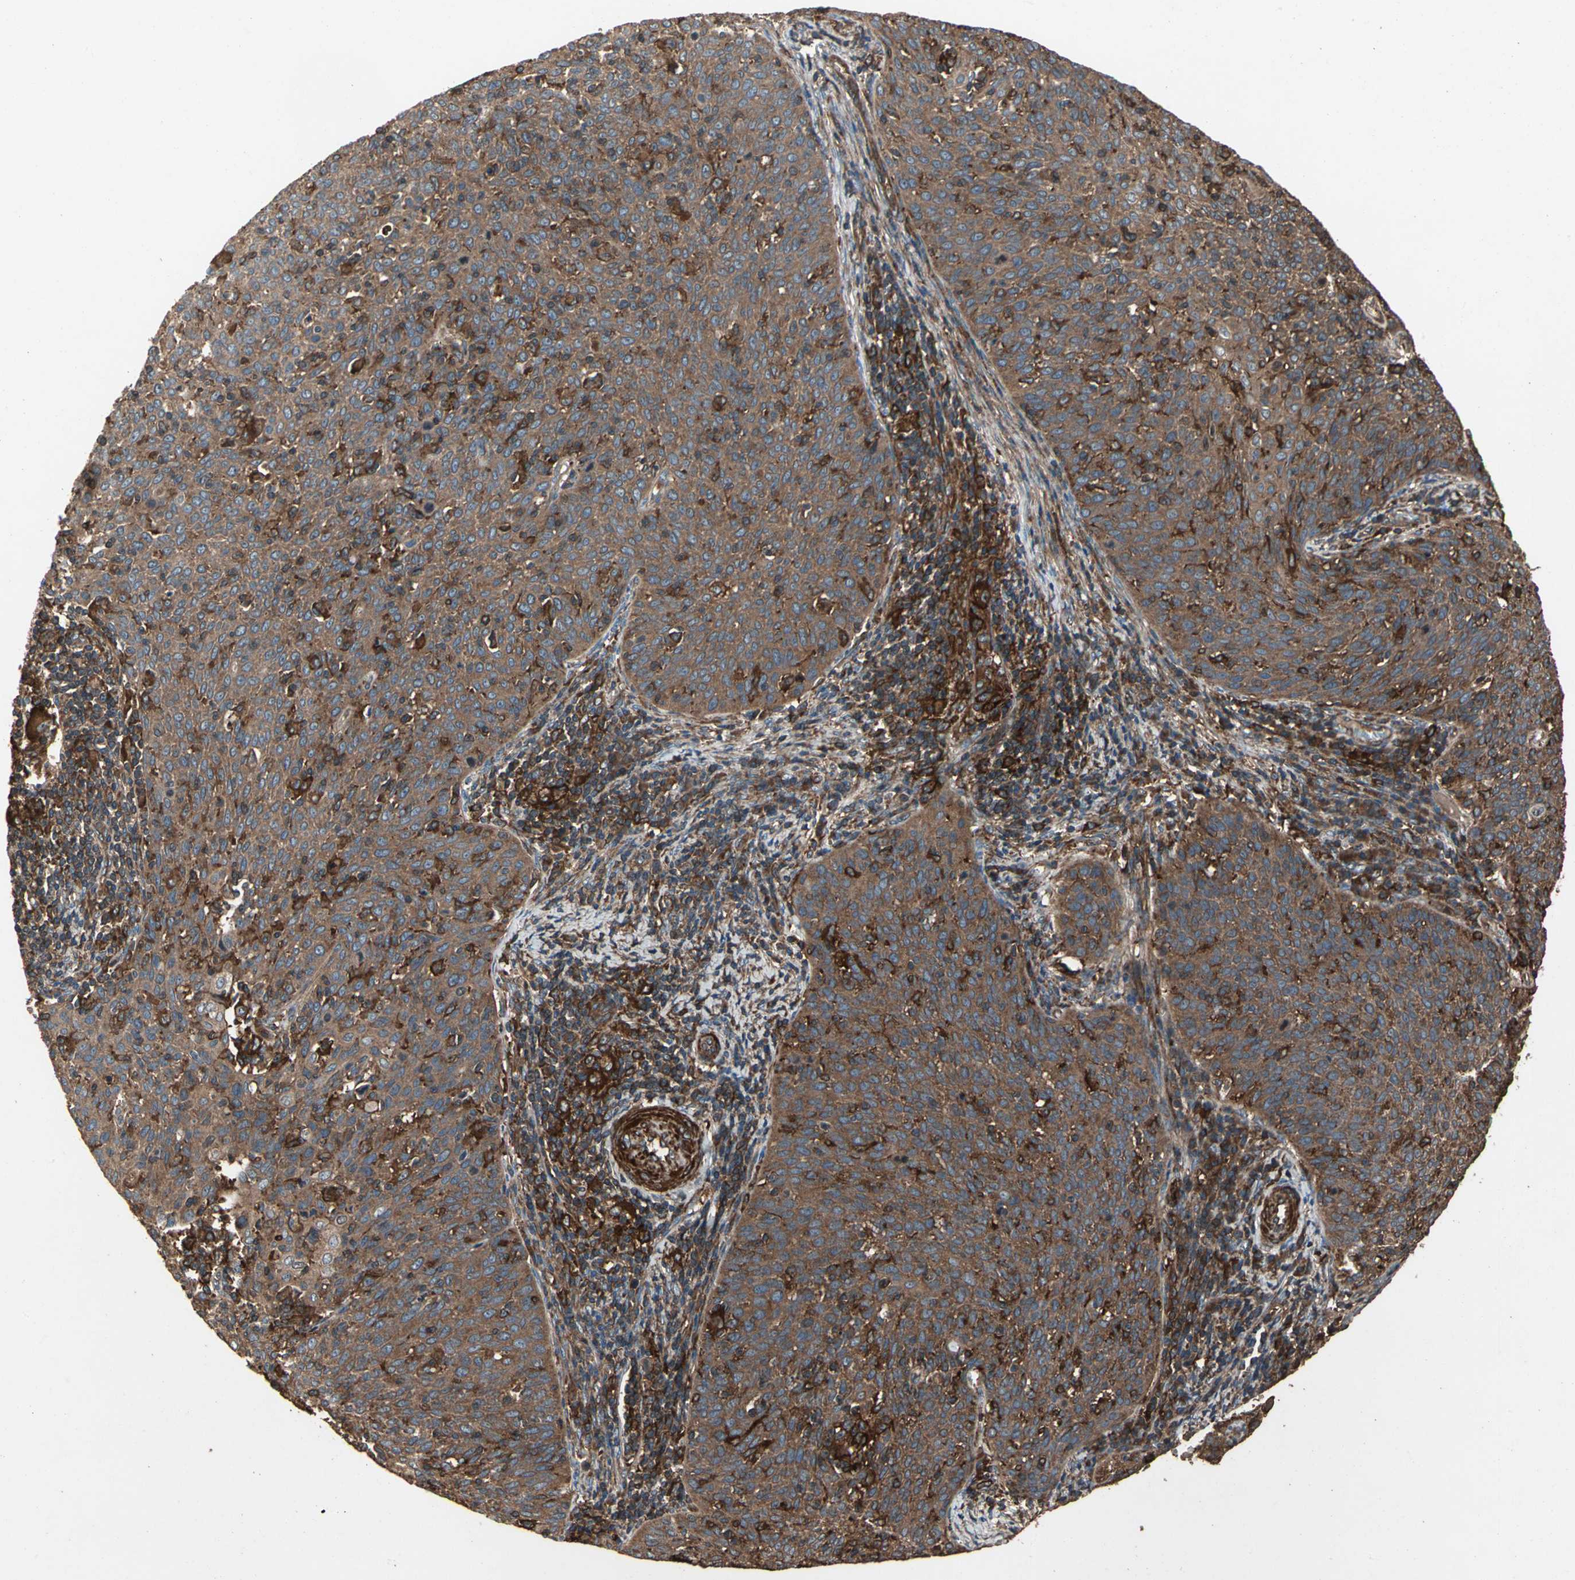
{"staining": {"intensity": "moderate", "quantity": ">75%", "location": "cytoplasmic/membranous"}, "tissue": "cervical cancer", "cell_type": "Tumor cells", "image_type": "cancer", "snomed": [{"axis": "morphology", "description": "Squamous cell carcinoma, NOS"}, {"axis": "topography", "description": "Cervix"}], "caption": "Tumor cells display medium levels of moderate cytoplasmic/membranous positivity in approximately >75% of cells in human cervical squamous cell carcinoma.", "gene": "AGBL2", "patient": {"sex": "female", "age": 38}}